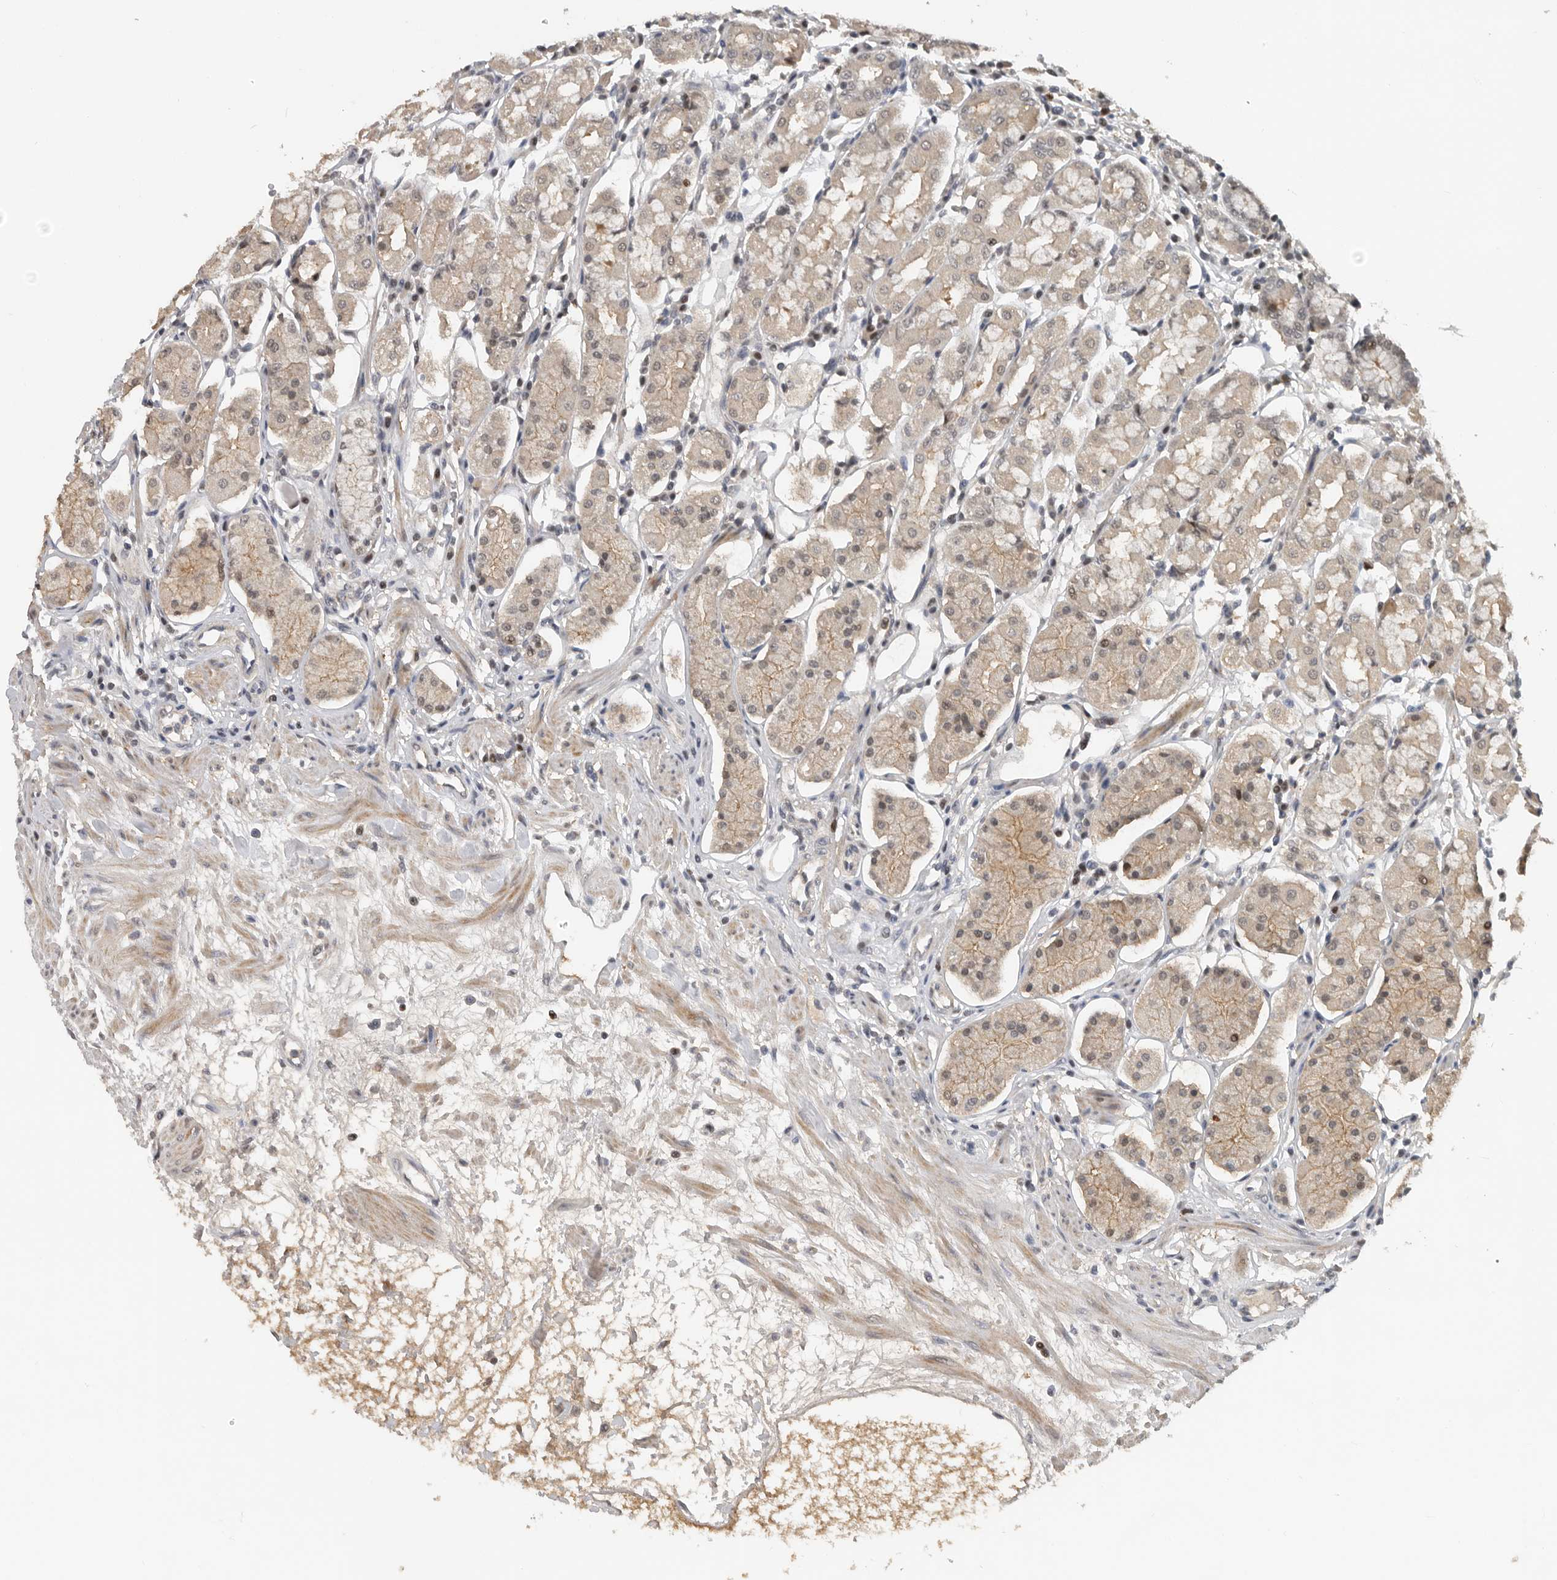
{"staining": {"intensity": "moderate", "quantity": "<25%", "location": "cytoplasmic/membranous,nuclear"}, "tissue": "stomach", "cell_type": "Glandular cells", "image_type": "normal", "snomed": [{"axis": "morphology", "description": "Normal tissue, NOS"}, {"axis": "topography", "description": "Stomach"}, {"axis": "topography", "description": "Stomach, lower"}], "caption": "A micrograph of stomach stained for a protein shows moderate cytoplasmic/membranous,nuclear brown staining in glandular cells. (Stains: DAB (3,3'-diaminobenzidine) in brown, nuclei in blue, Microscopy: brightfield microscopy at high magnification).", "gene": "HENMT1", "patient": {"sex": "female", "age": 56}}